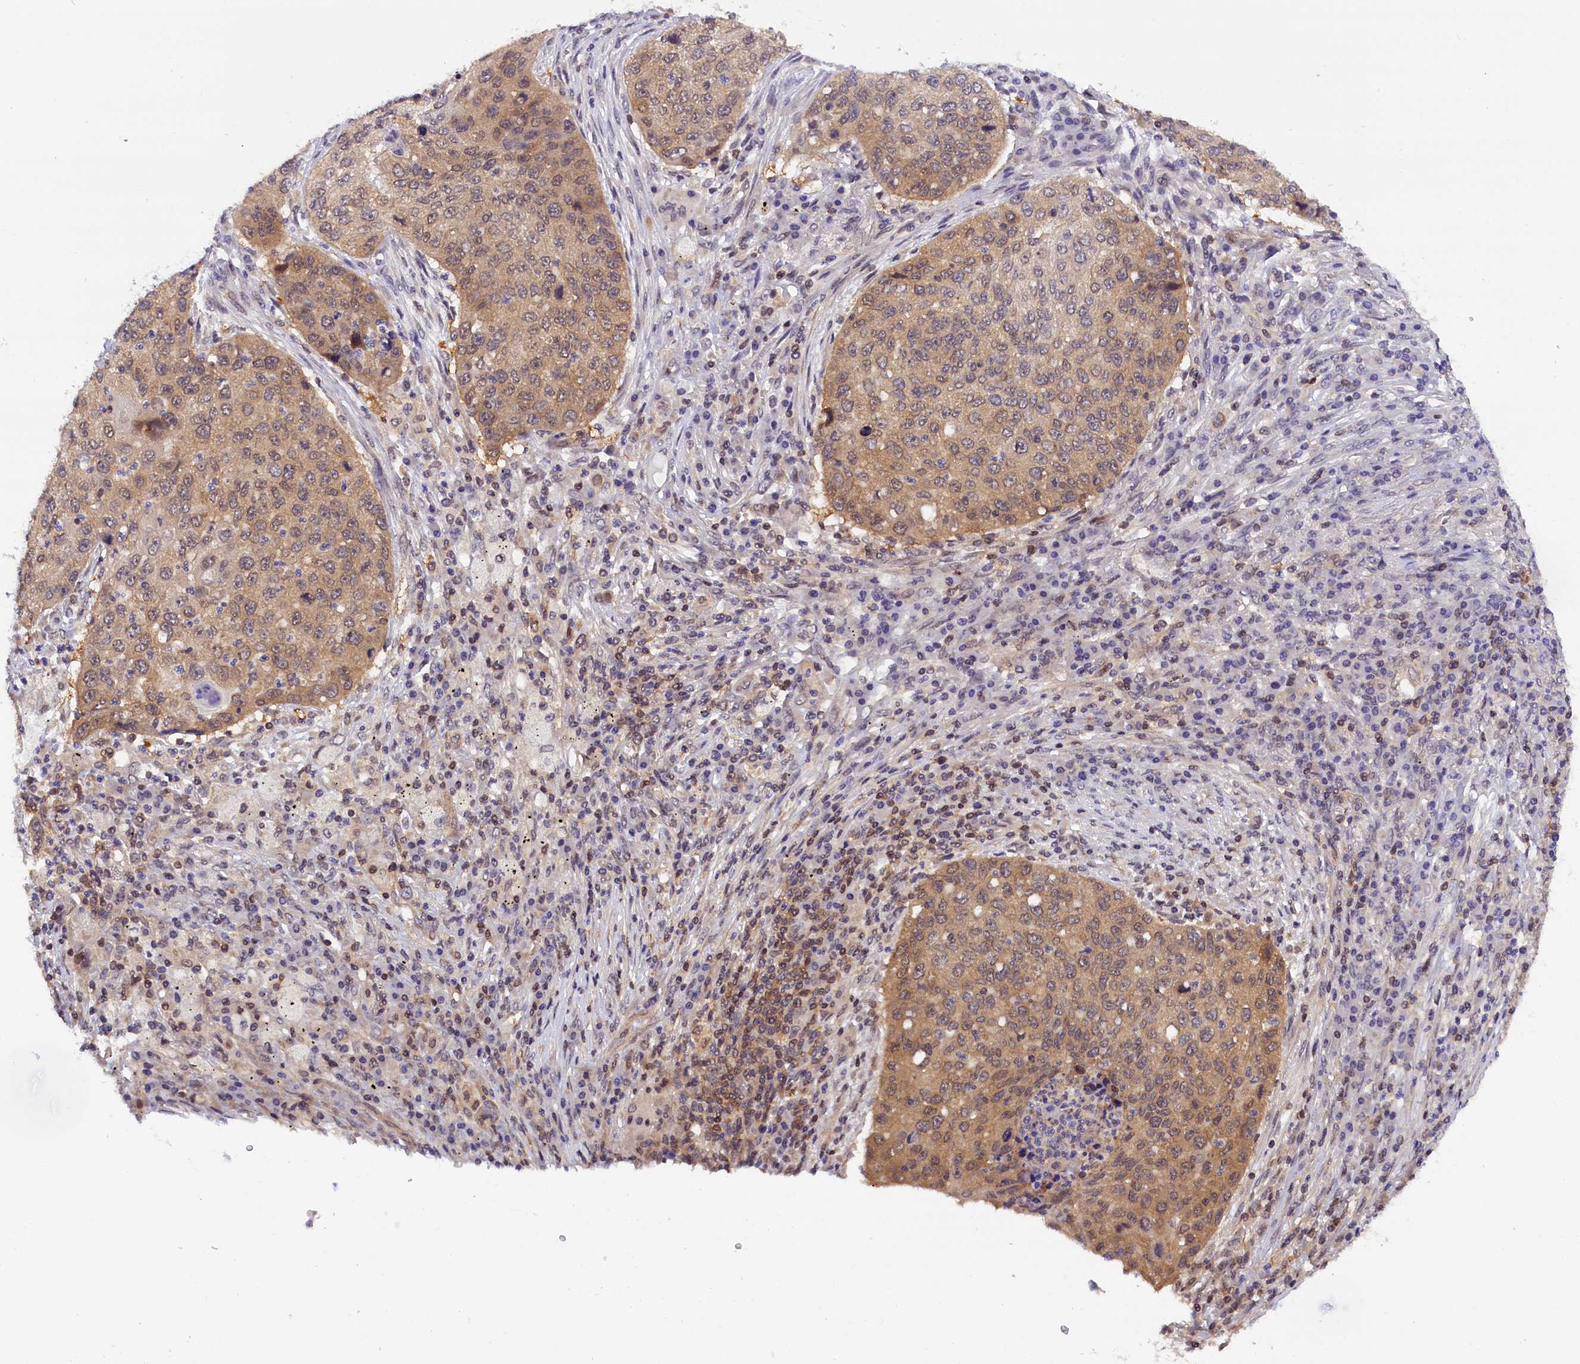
{"staining": {"intensity": "weak", "quantity": ">75%", "location": "cytoplasmic/membranous"}, "tissue": "lung cancer", "cell_type": "Tumor cells", "image_type": "cancer", "snomed": [{"axis": "morphology", "description": "Squamous cell carcinoma, NOS"}, {"axis": "topography", "description": "Lung"}], "caption": "Immunohistochemistry of human lung squamous cell carcinoma displays low levels of weak cytoplasmic/membranous staining in about >75% of tumor cells. The protein of interest is stained brown, and the nuclei are stained in blue (DAB (3,3'-diaminobenzidine) IHC with brightfield microscopy, high magnification).", "gene": "TBCB", "patient": {"sex": "female", "age": 63}}